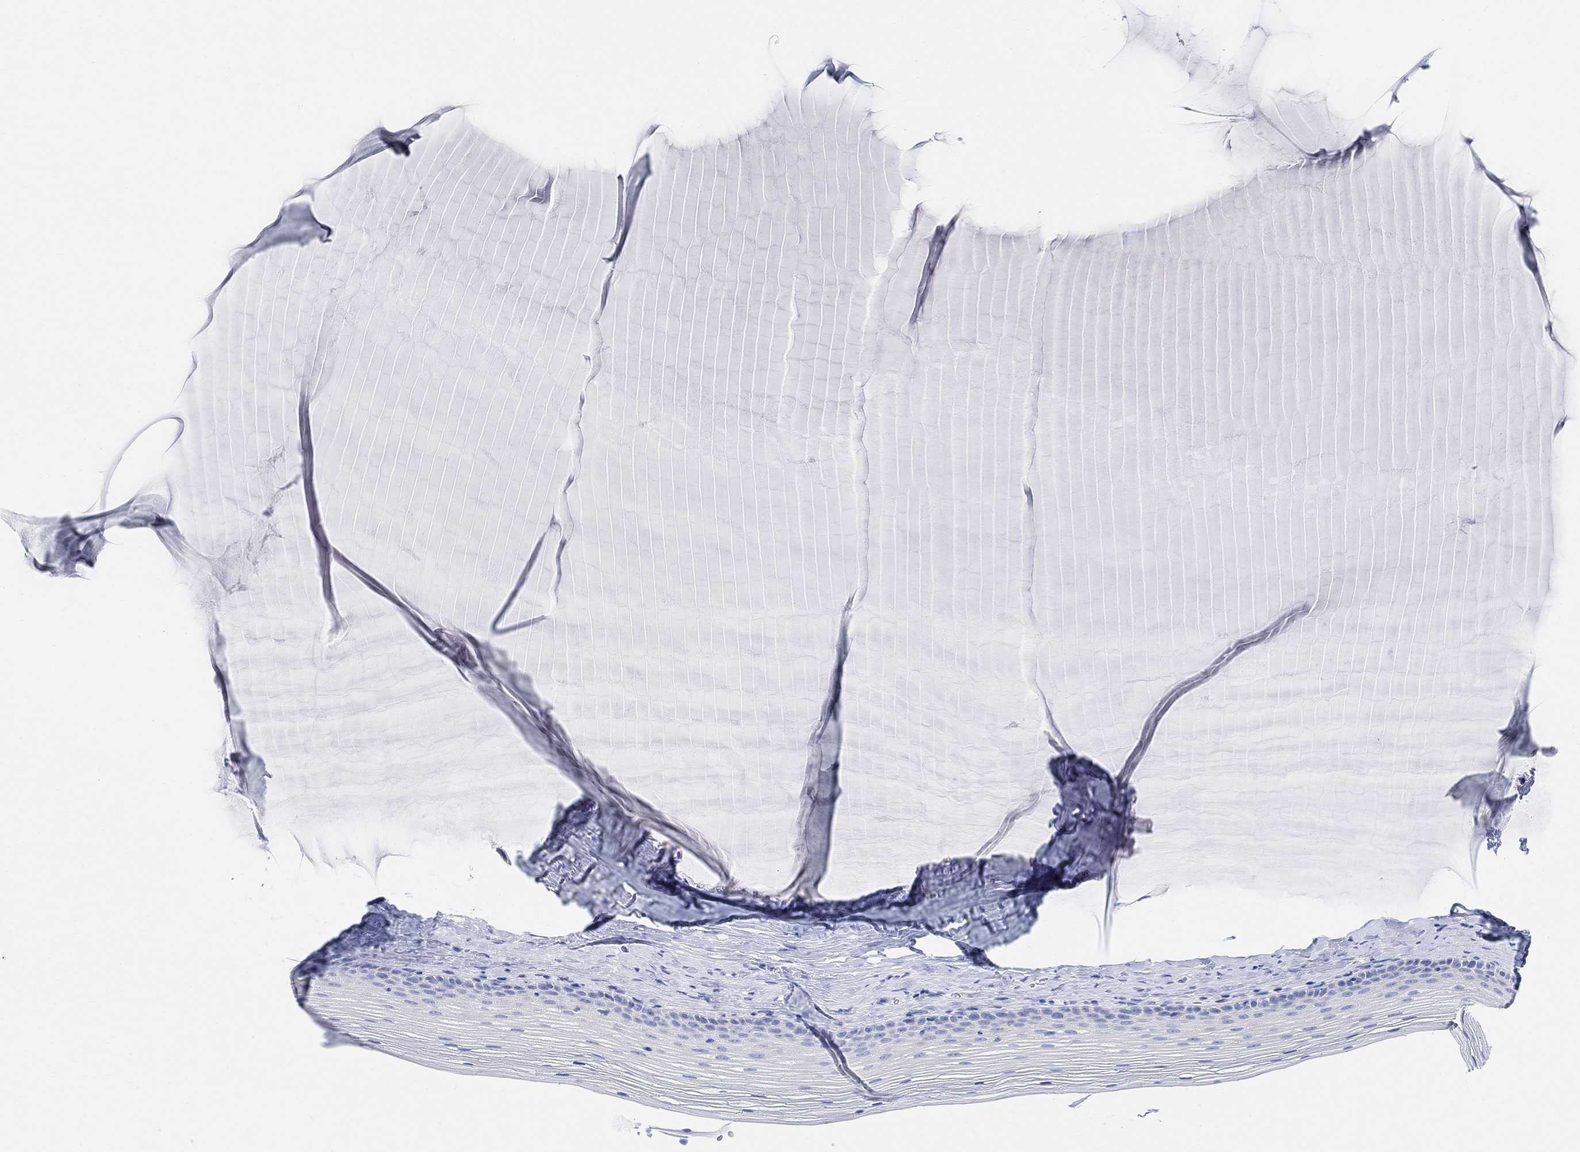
{"staining": {"intensity": "weak", "quantity": "25%-75%", "location": "cytoplasmic/membranous"}, "tissue": "cervix", "cell_type": "Glandular cells", "image_type": "normal", "snomed": [{"axis": "morphology", "description": "Normal tissue, NOS"}, {"axis": "topography", "description": "Cervix"}], "caption": "Brown immunohistochemical staining in normal cervix demonstrates weak cytoplasmic/membranous expression in about 25%-75% of glandular cells.", "gene": "RETNLB", "patient": {"sex": "female", "age": 40}}